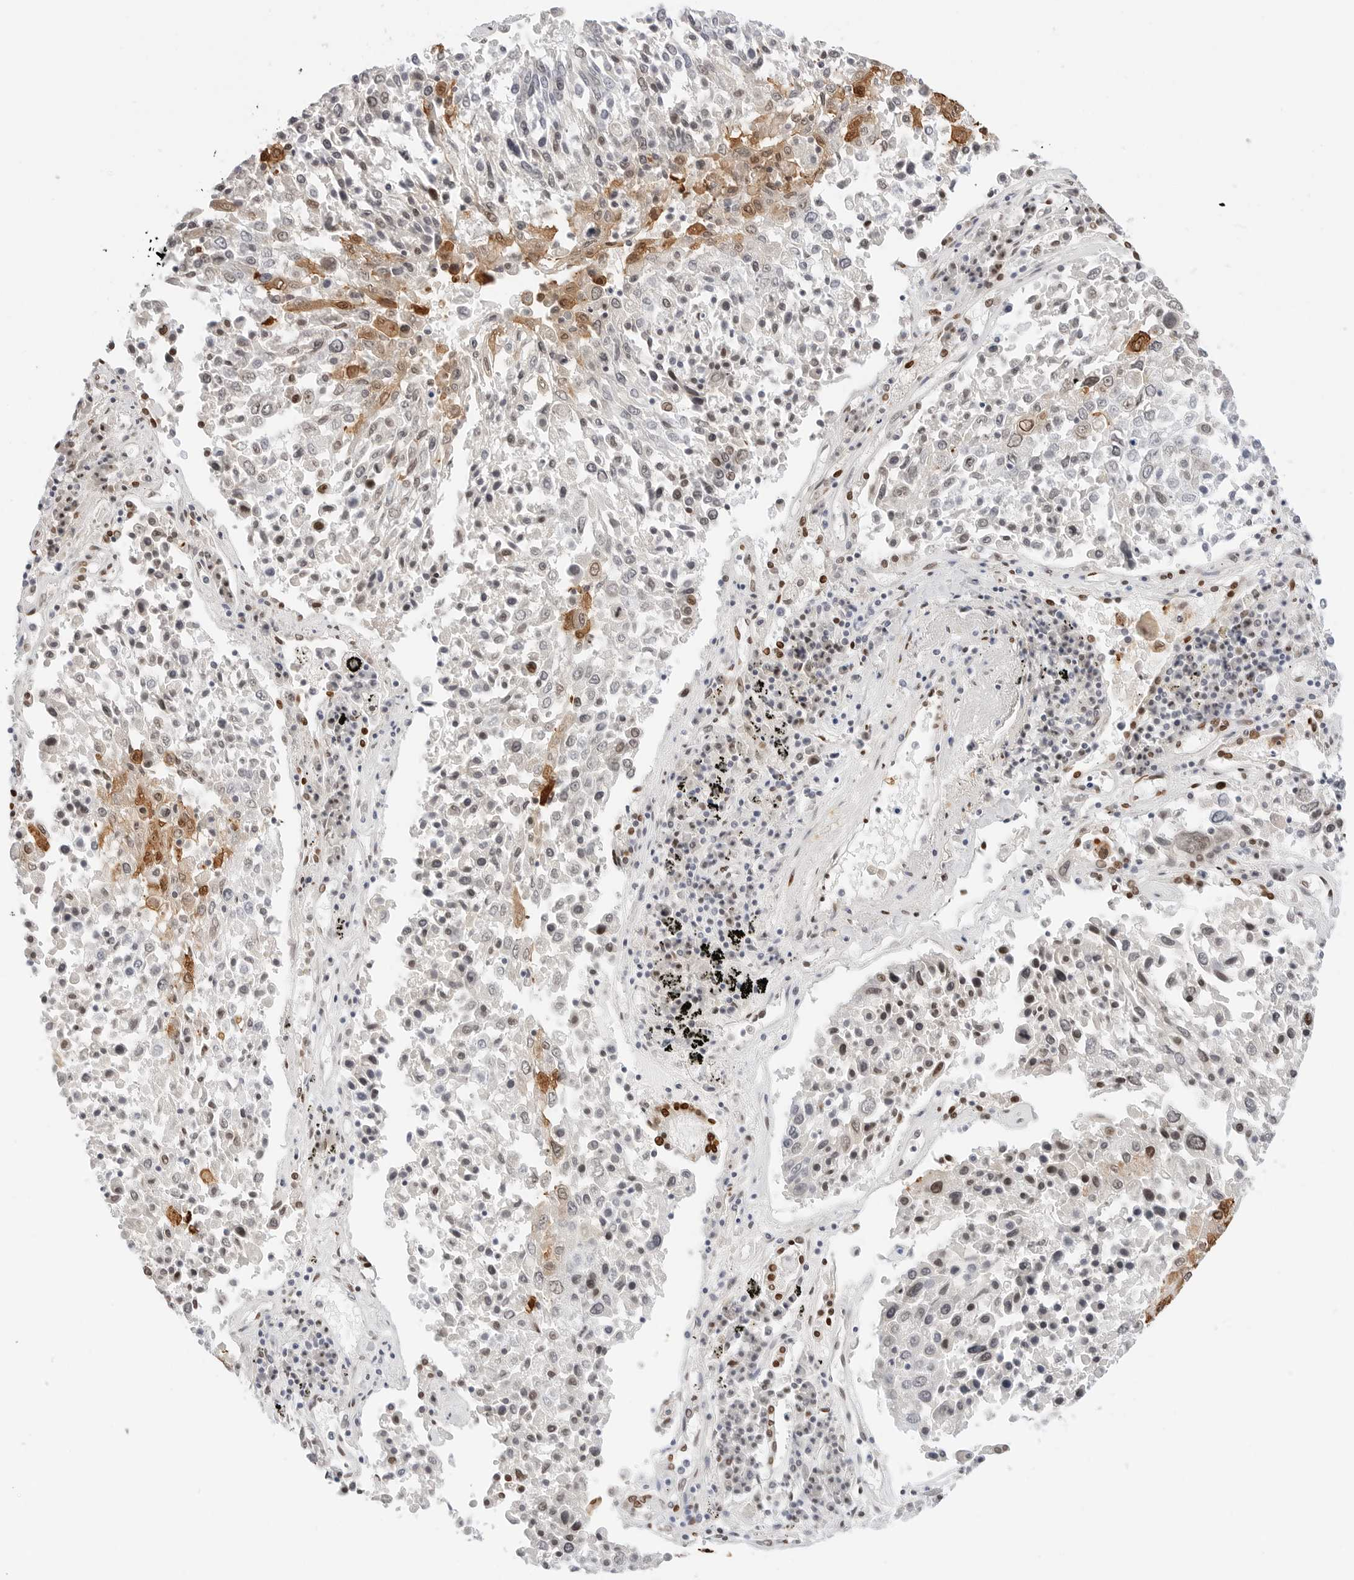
{"staining": {"intensity": "weak", "quantity": "<25%", "location": "nuclear"}, "tissue": "lung cancer", "cell_type": "Tumor cells", "image_type": "cancer", "snomed": [{"axis": "morphology", "description": "Squamous cell carcinoma, NOS"}, {"axis": "topography", "description": "Lung"}], "caption": "High power microscopy image of an IHC photomicrograph of lung squamous cell carcinoma, revealing no significant positivity in tumor cells. The staining is performed using DAB (3,3'-diaminobenzidine) brown chromogen with nuclei counter-stained in using hematoxylin.", "gene": "SPIDR", "patient": {"sex": "male", "age": 65}}